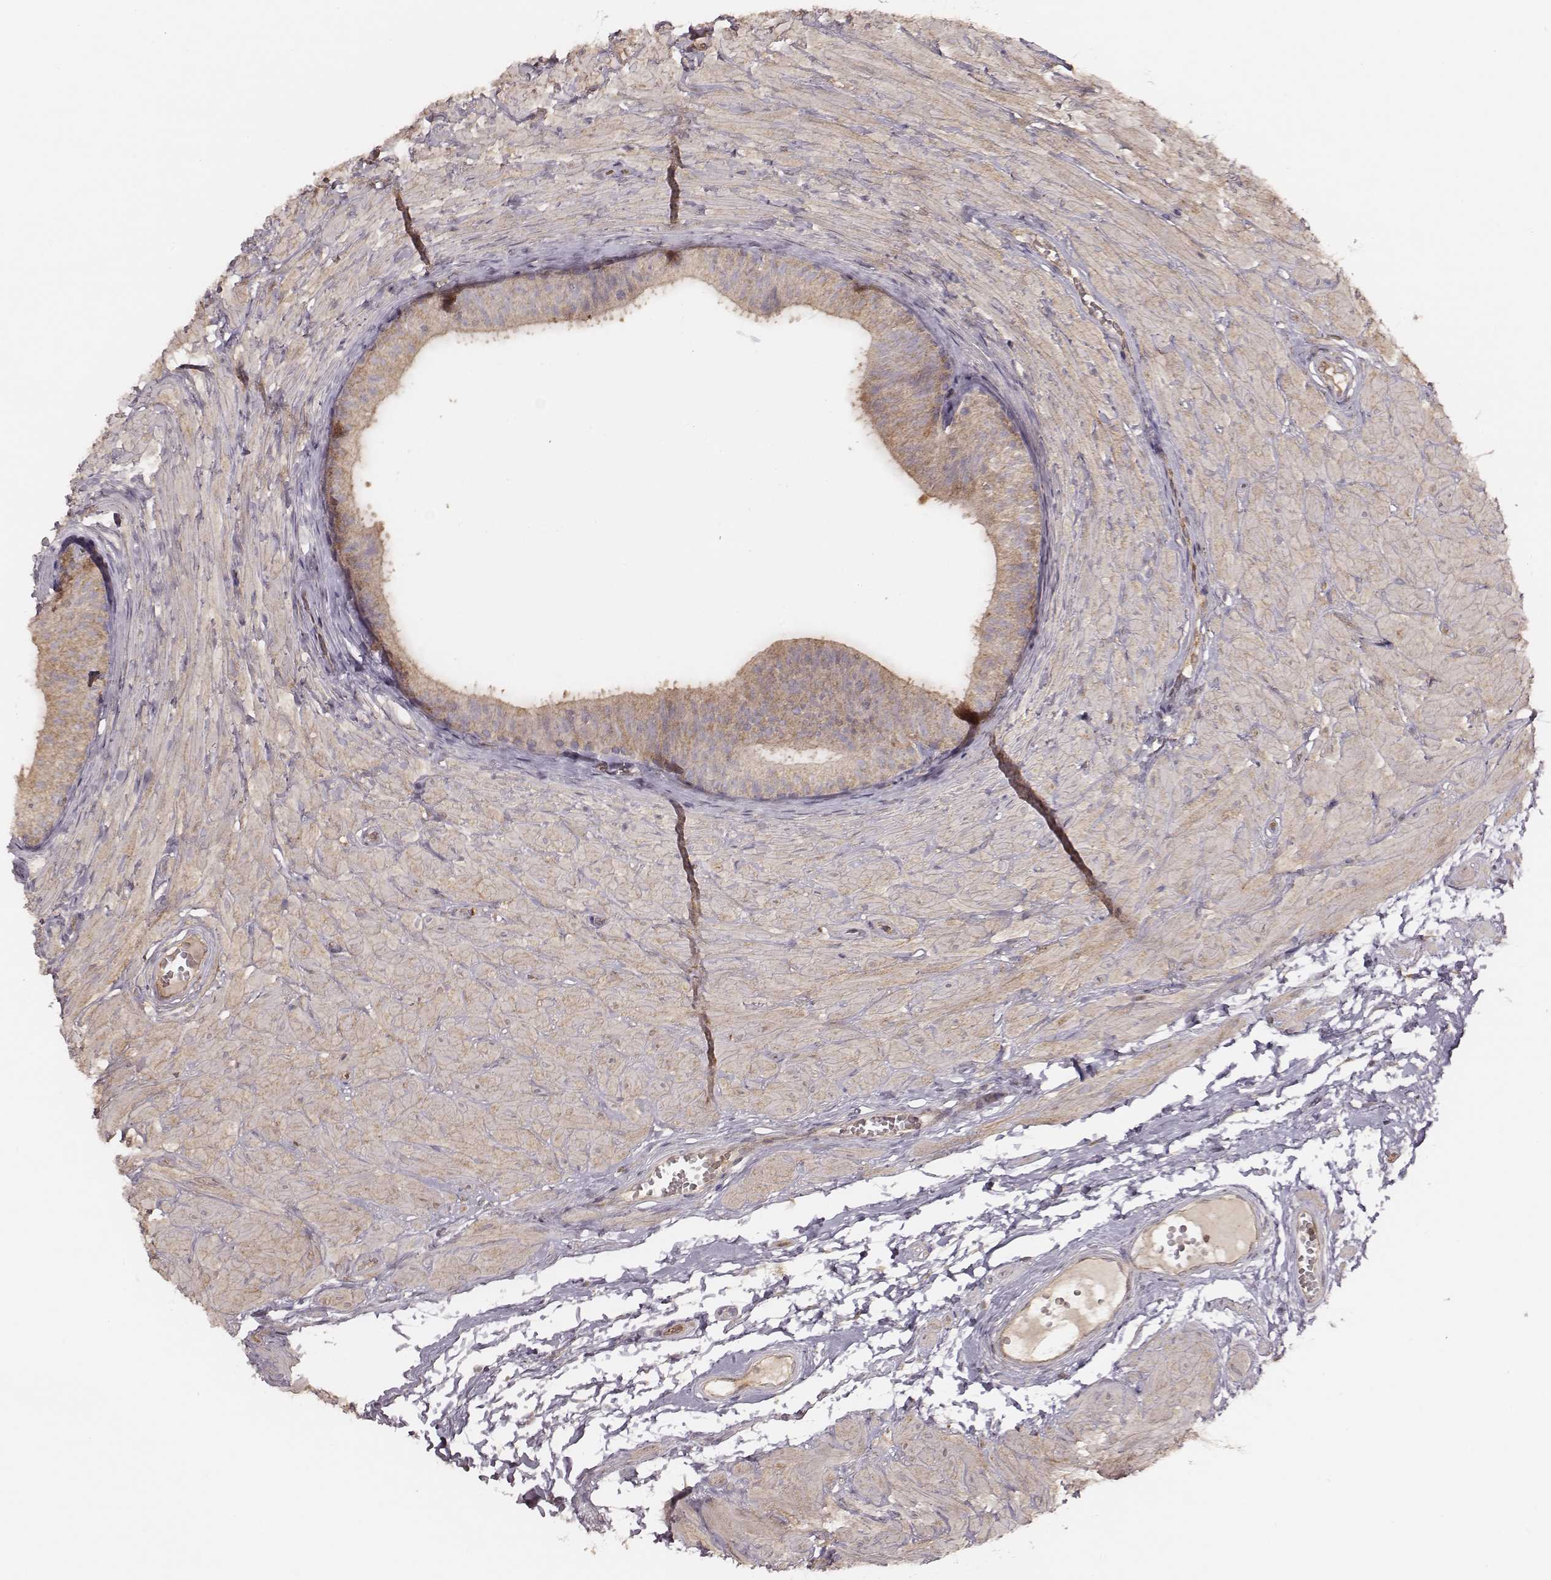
{"staining": {"intensity": "moderate", "quantity": ">75%", "location": "cytoplasmic/membranous"}, "tissue": "epididymis", "cell_type": "Glandular cells", "image_type": "normal", "snomed": [{"axis": "morphology", "description": "Normal tissue, NOS"}, {"axis": "topography", "description": "Epididymis"}, {"axis": "topography", "description": "Vas deferens"}], "caption": "Immunohistochemical staining of benign epididymis reveals medium levels of moderate cytoplasmic/membranous expression in approximately >75% of glandular cells.", "gene": "CARS1", "patient": {"sex": "male", "age": 23}}